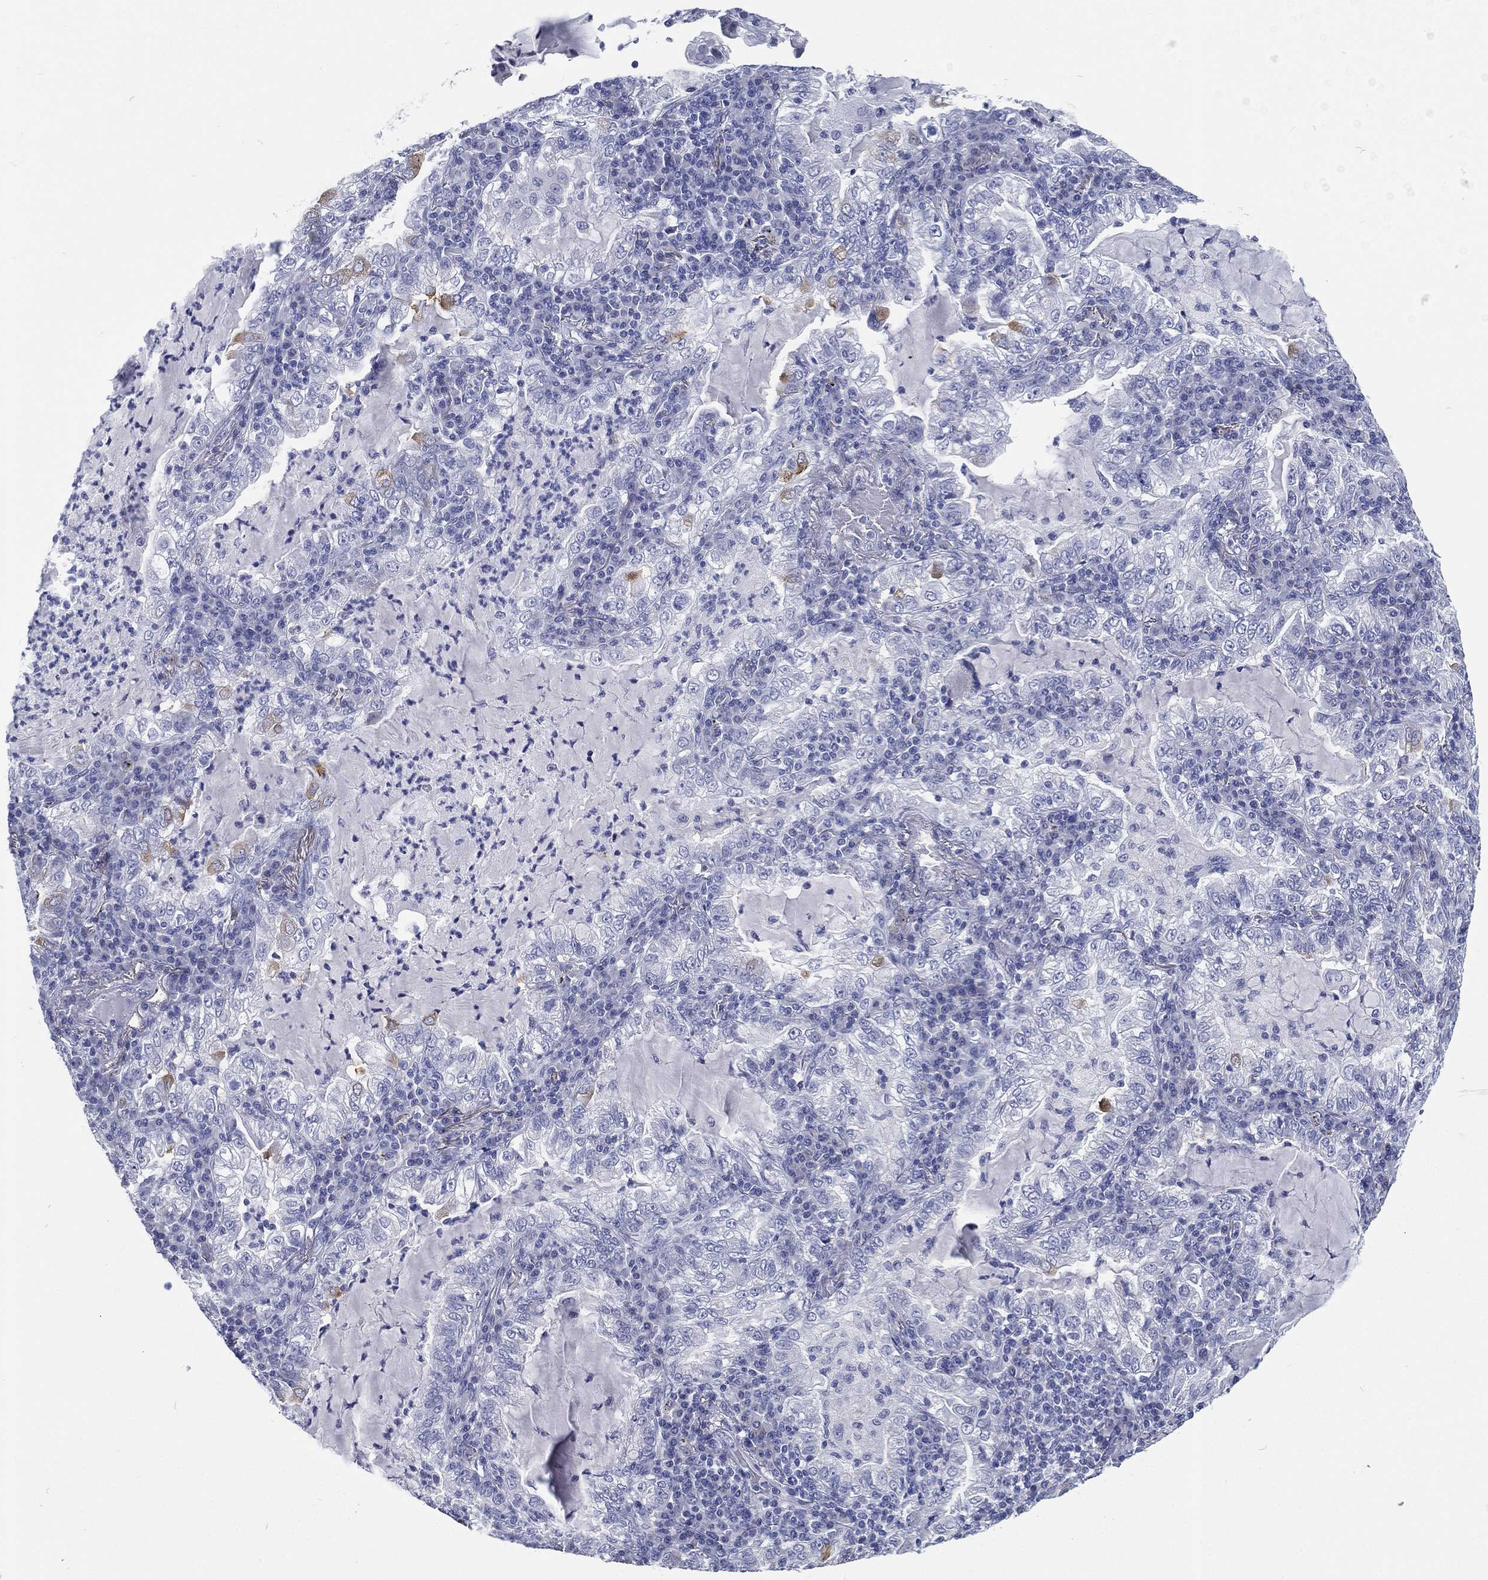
{"staining": {"intensity": "negative", "quantity": "none", "location": "none"}, "tissue": "lung cancer", "cell_type": "Tumor cells", "image_type": "cancer", "snomed": [{"axis": "morphology", "description": "Adenocarcinoma, NOS"}, {"axis": "topography", "description": "Lung"}], "caption": "Immunohistochemical staining of human lung cancer shows no significant expression in tumor cells. (DAB (3,3'-diaminobenzidine) IHC visualized using brightfield microscopy, high magnification).", "gene": "RSPH4A", "patient": {"sex": "female", "age": 73}}